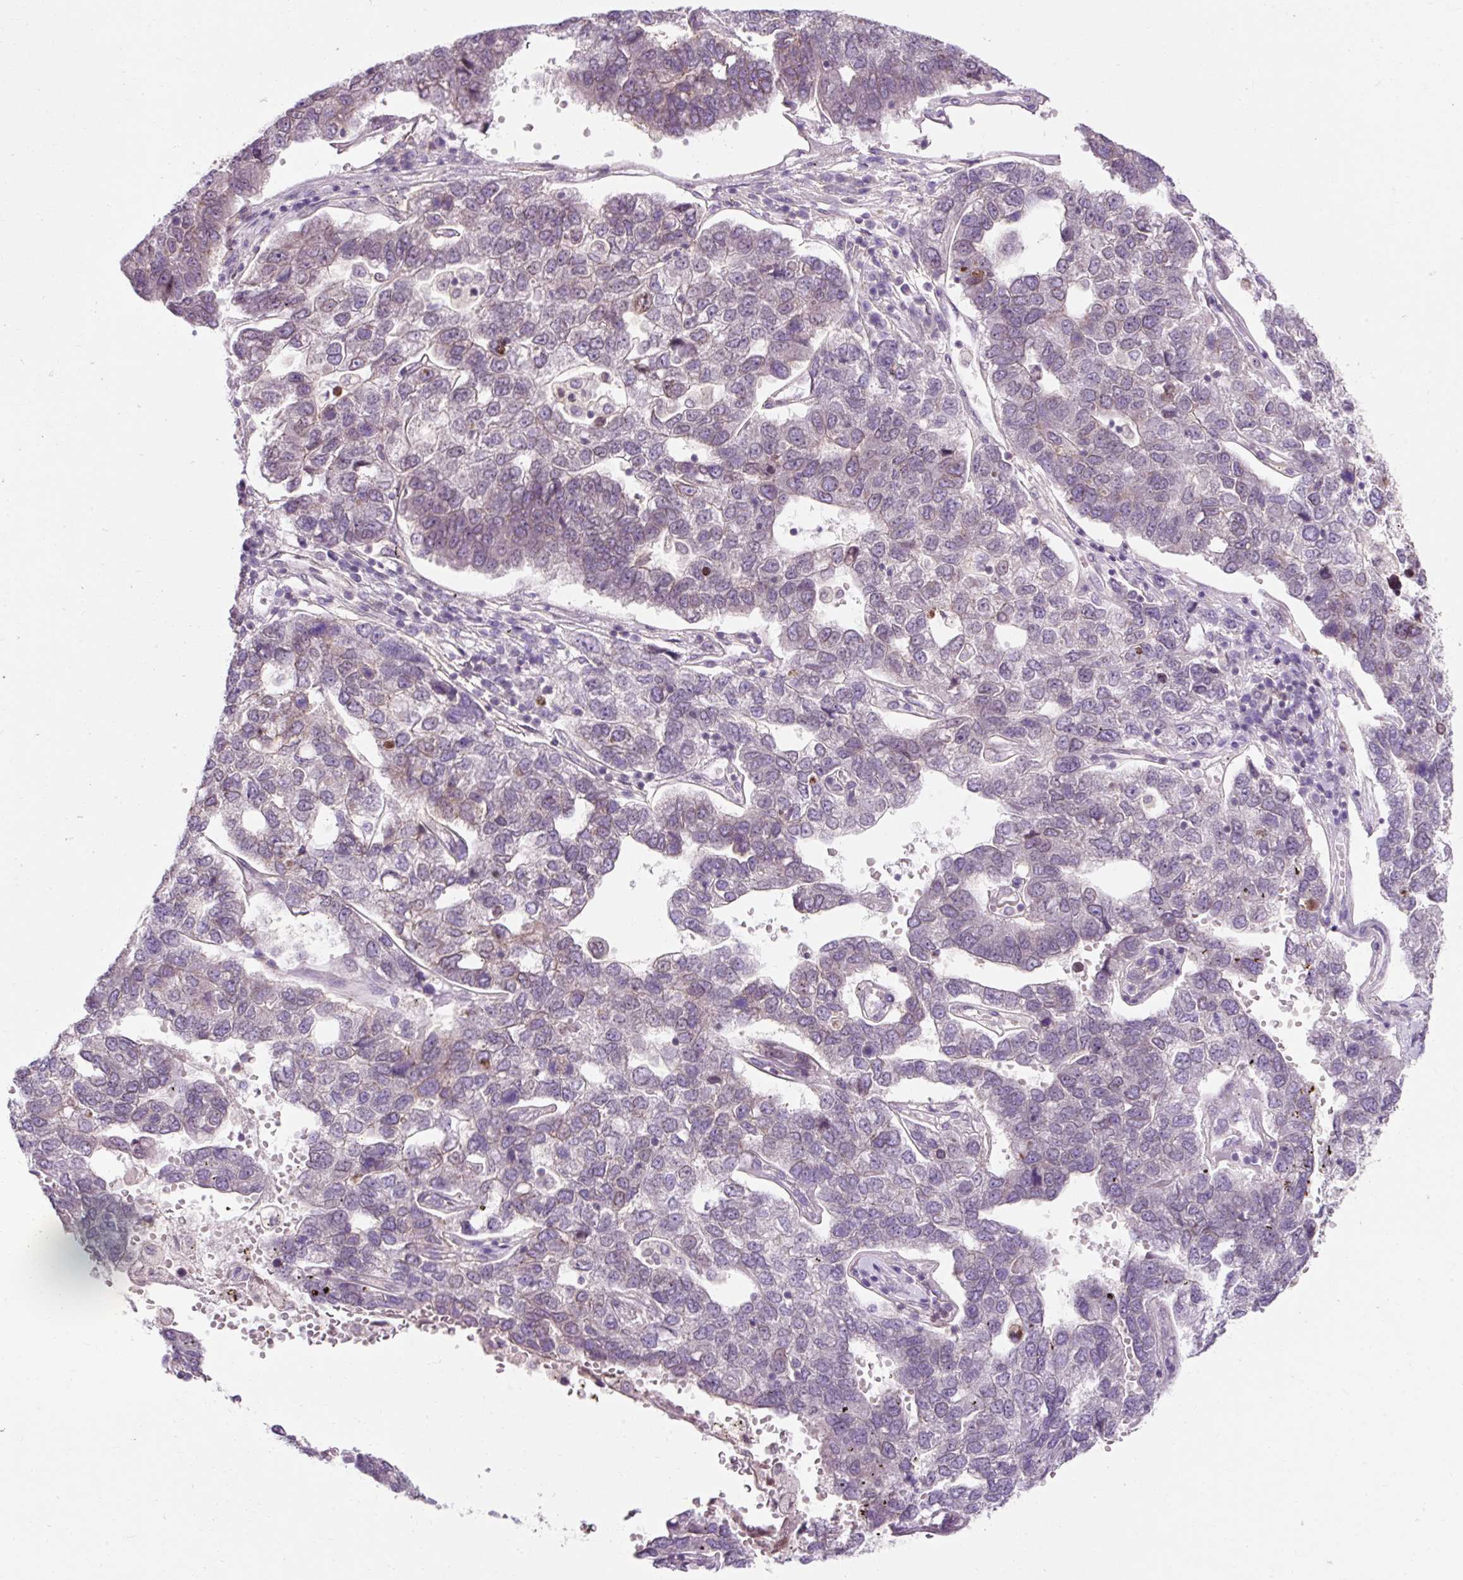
{"staining": {"intensity": "negative", "quantity": "none", "location": "none"}, "tissue": "pancreatic cancer", "cell_type": "Tumor cells", "image_type": "cancer", "snomed": [{"axis": "morphology", "description": "Adenocarcinoma, NOS"}, {"axis": "topography", "description": "Pancreas"}], "caption": "IHC histopathology image of adenocarcinoma (pancreatic) stained for a protein (brown), which shows no positivity in tumor cells. (DAB (3,3'-diaminobenzidine) immunohistochemistry visualized using brightfield microscopy, high magnification).", "gene": "ZNF610", "patient": {"sex": "female", "age": 61}}